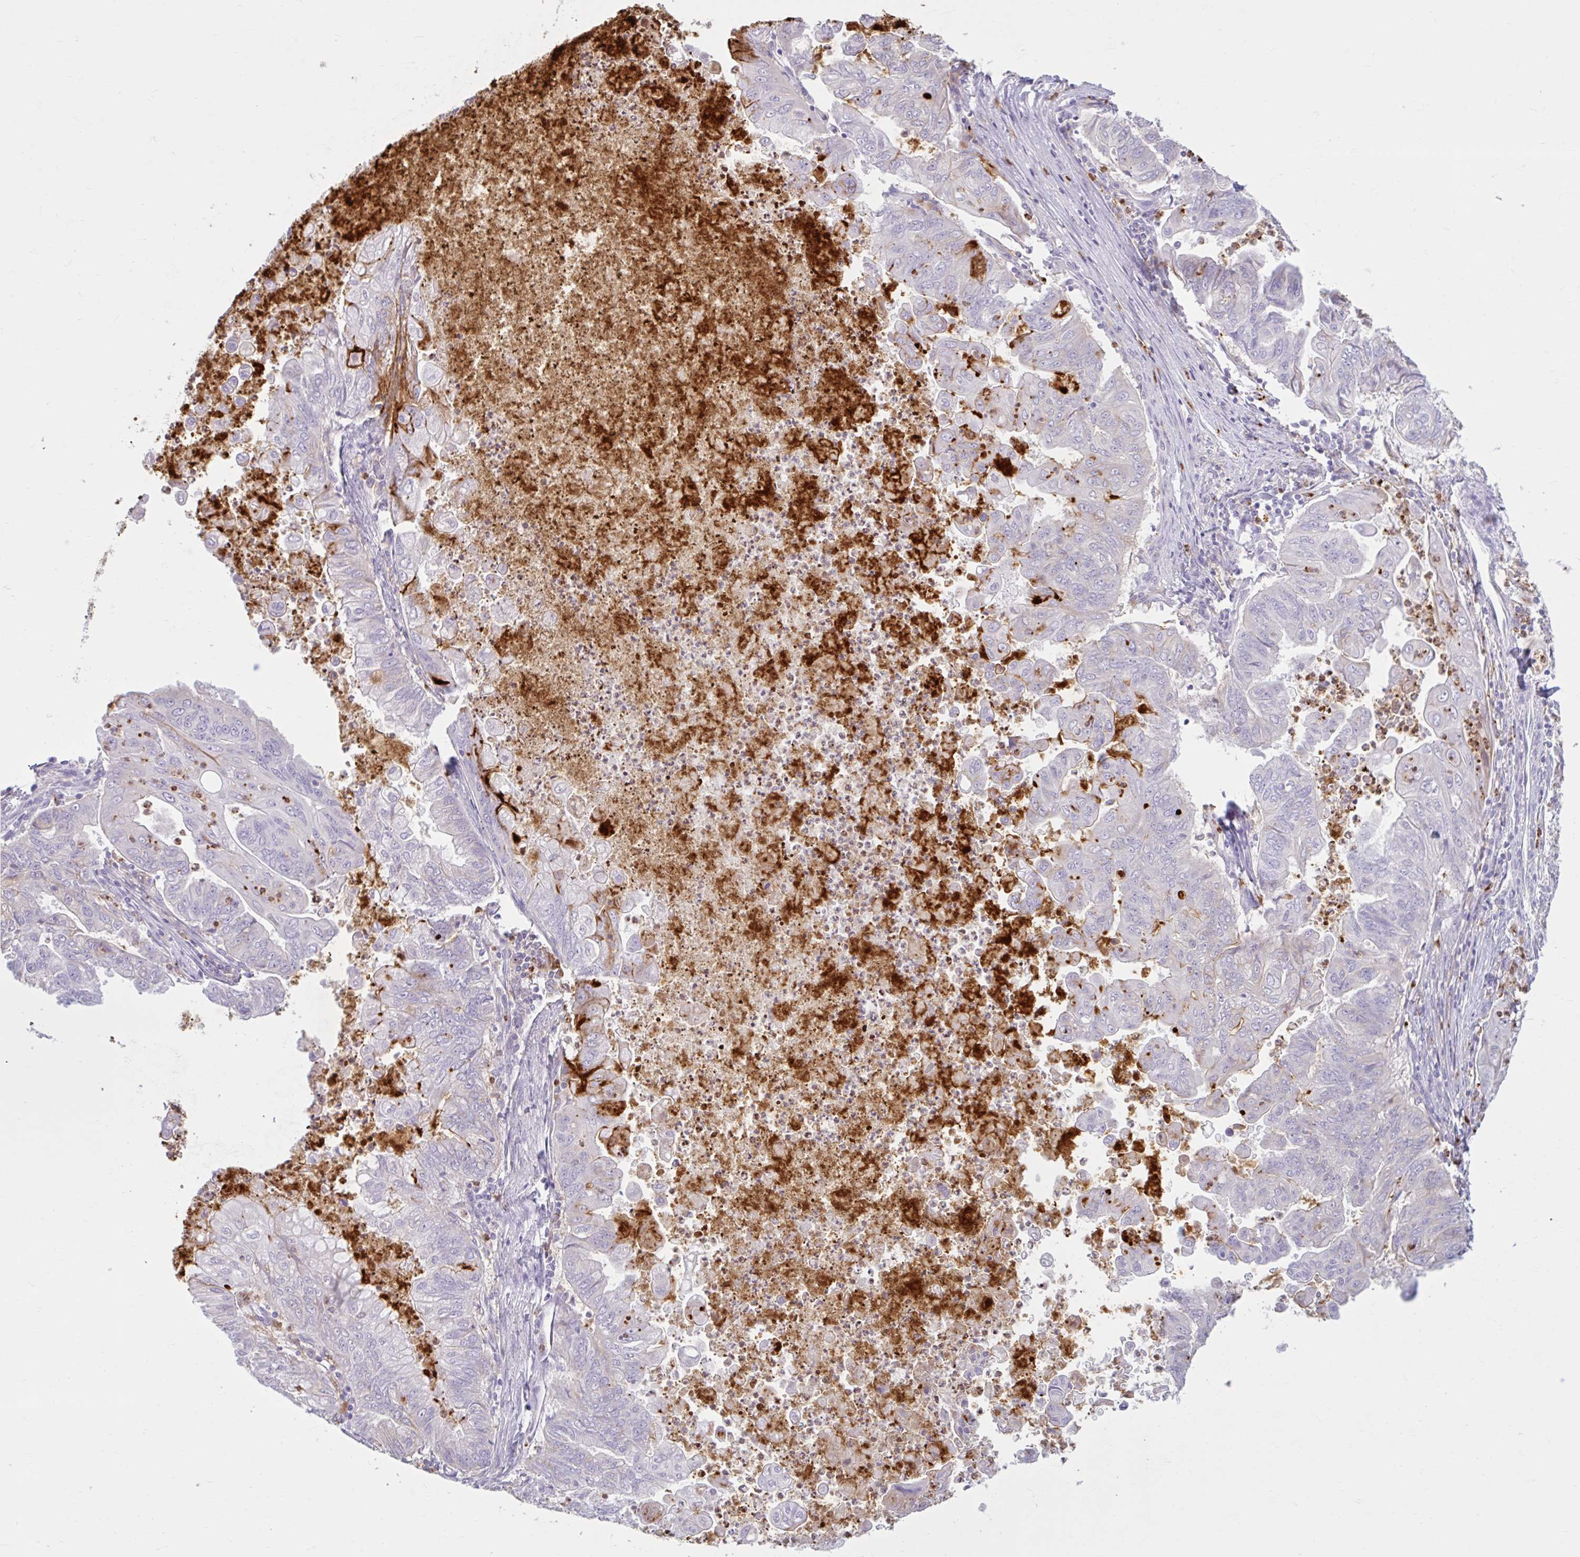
{"staining": {"intensity": "negative", "quantity": "none", "location": "none"}, "tissue": "stomach cancer", "cell_type": "Tumor cells", "image_type": "cancer", "snomed": [{"axis": "morphology", "description": "Adenocarcinoma, NOS"}, {"axis": "topography", "description": "Stomach, upper"}], "caption": "Protein analysis of stomach adenocarcinoma shows no significant staining in tumor cells.", "gene": "CEP120", "patient": {"sex": "male", "age": 80}}